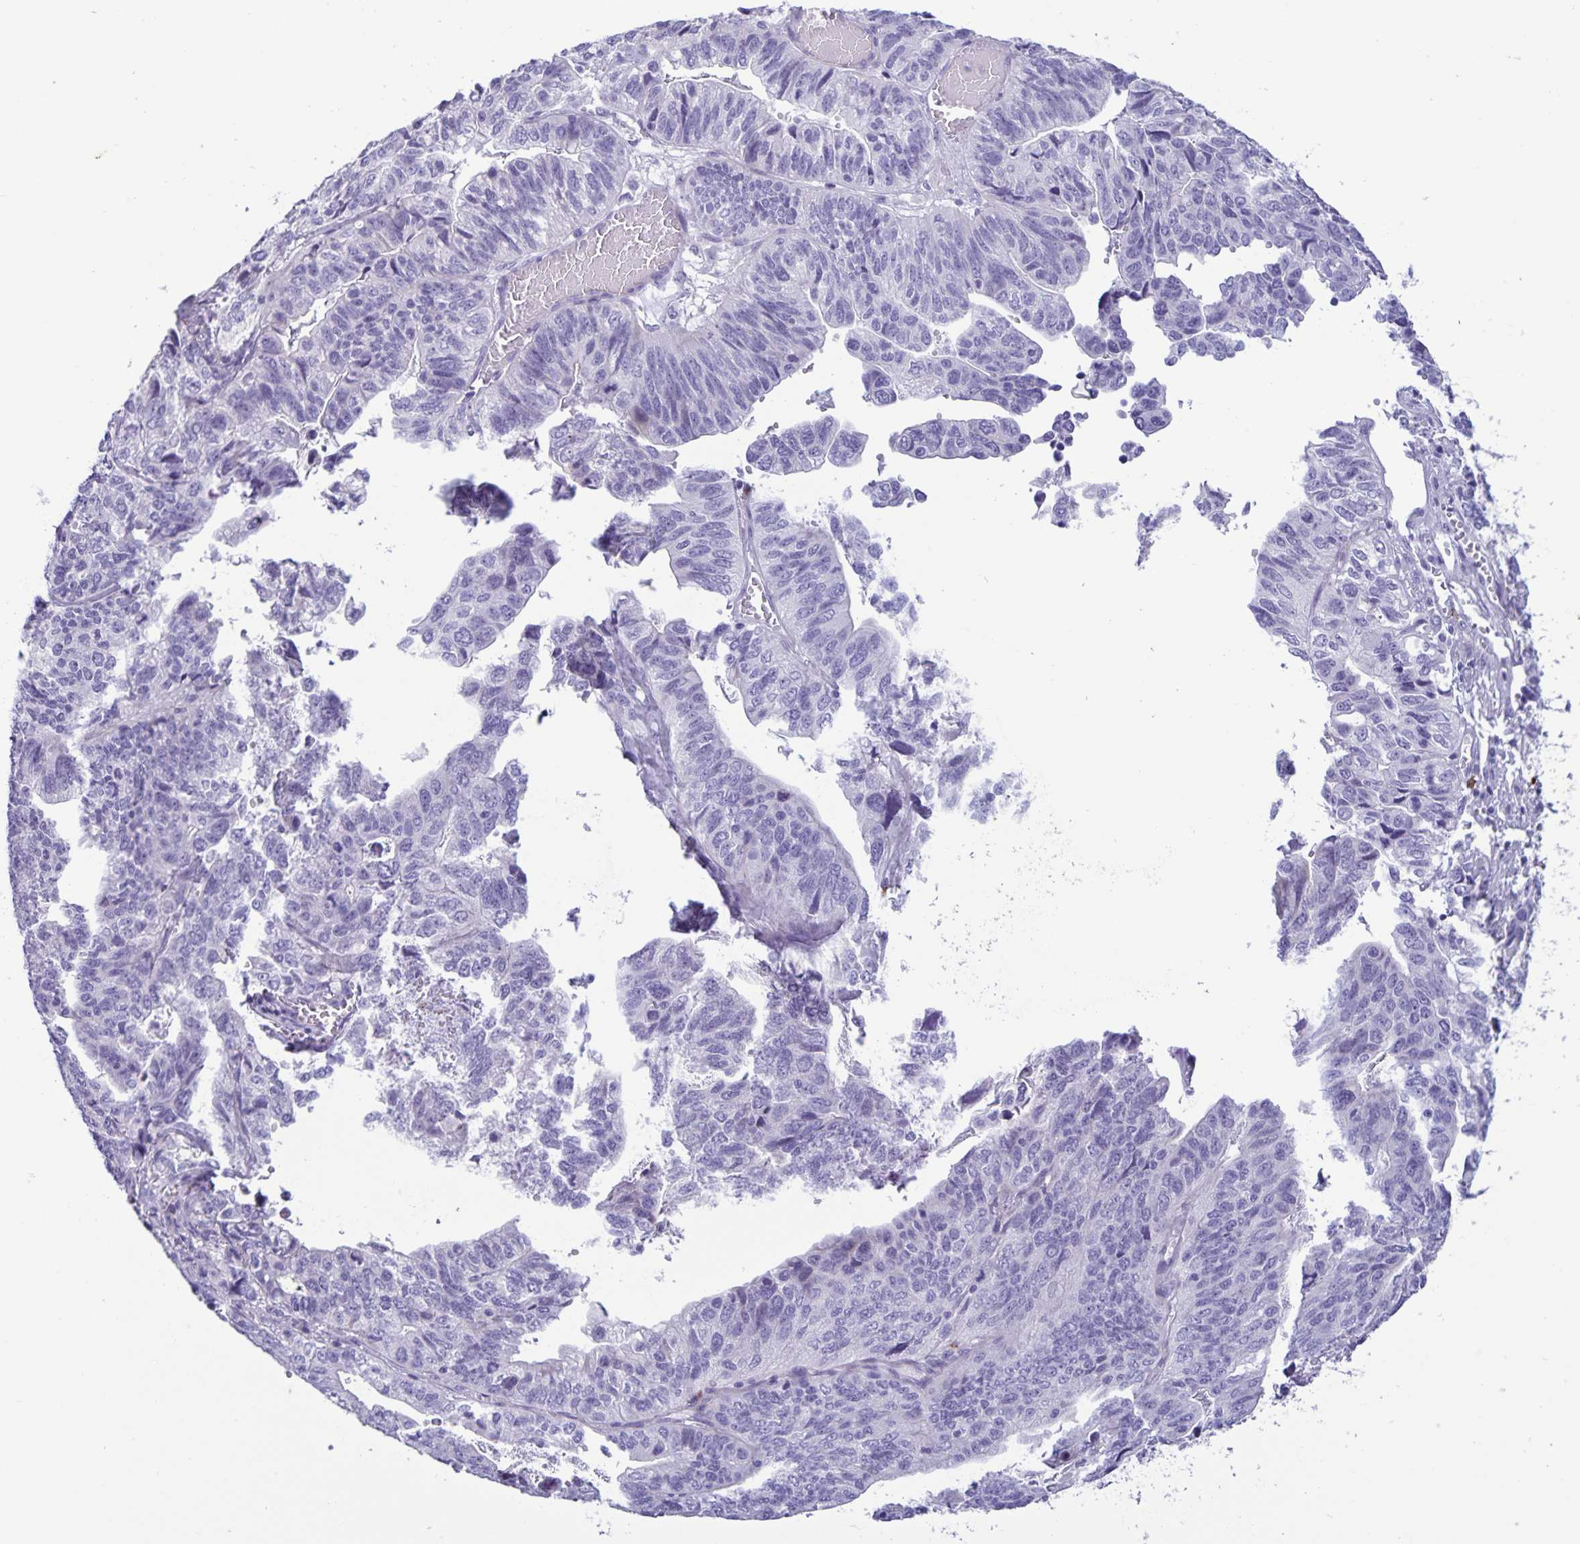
{"staining": {"intensity": "negative", "quantity": "none", "location": "none"}, "tissue": "stomach cancer", "cell_type": "Tumor cells", "image_type": "cancer", "snomed": [{"axis": "morphology", "description": "Adenocarcinoma, NOS"}, {"axis": "topography", "description": "Stomach, upper"}], "caption": "Immunohistochemistry (IHC) histopathology image of human stomach cancer stained for a protein (brown), which displays no expression in tumor cells. (DAB (3,3'-diaminobenzidine) immunohistochemistry (IHC) with hematoxylin counter stain).", "gene": "IBTK", "patient": {"sex": "female", "age": 67}}